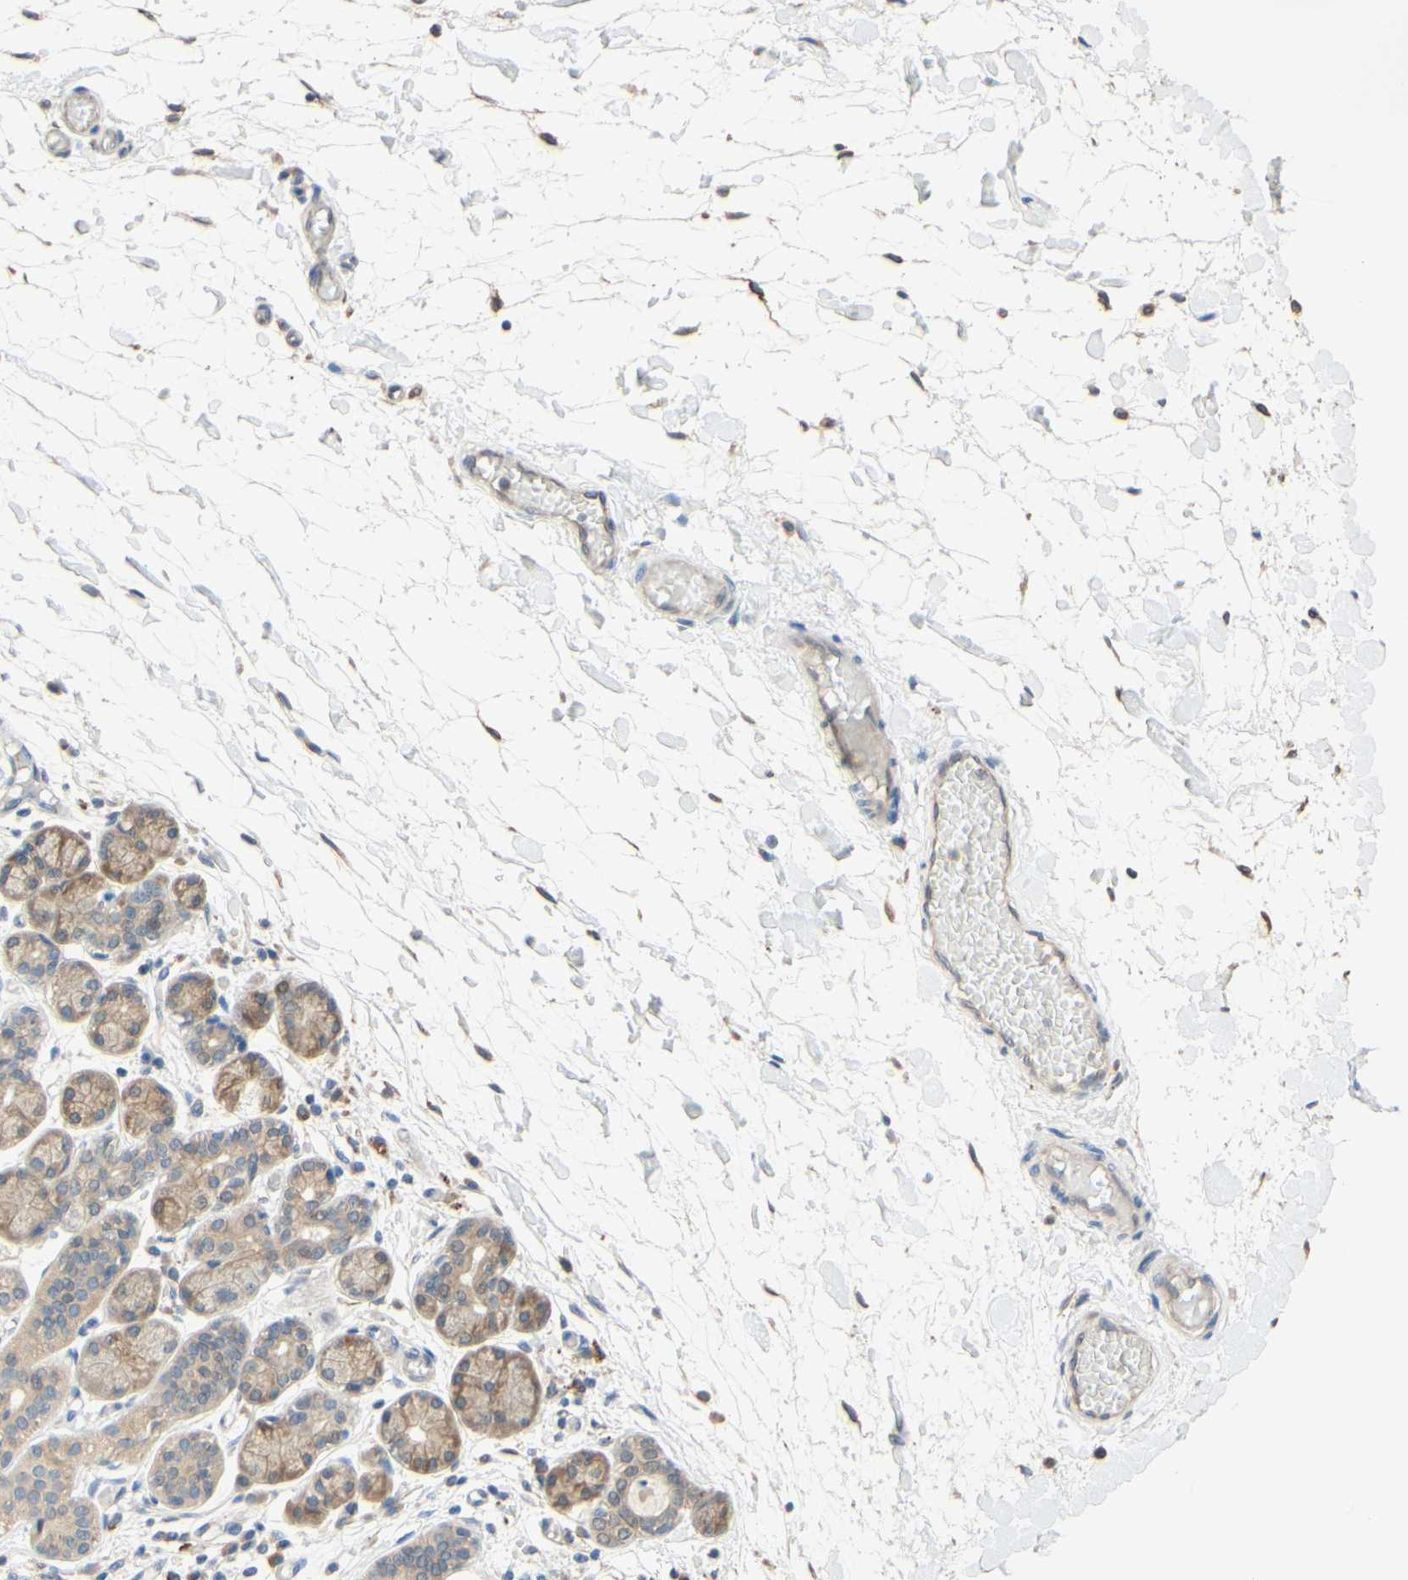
{"staining": {"intensity": "weak", "quantity": ">75%", "location": "cytoplasmic/membranous"}, "tissue": "salivary gland", "cell_type": "Glandular cells", "image_type": "normal", "snomed": [{"axis": "morphology", "description": "Normal tissue, NOS"}, {"axis": "topography", "description": "Salivary gland"}], "caption": "Salivary gland stained with DAB (3,3'-diaminobenzidine) immunohistochemistry (IHC) exhibits low levels of weak cytoplasmic/membranous expression in about >75% of glandular cells. The staining was performed using DAB, with brown indicating positive protein expression. Nuclei are stained blue with hematoxylin.", "gene": "SMIM19", "patient": {"sex": "female", "age": 24}}